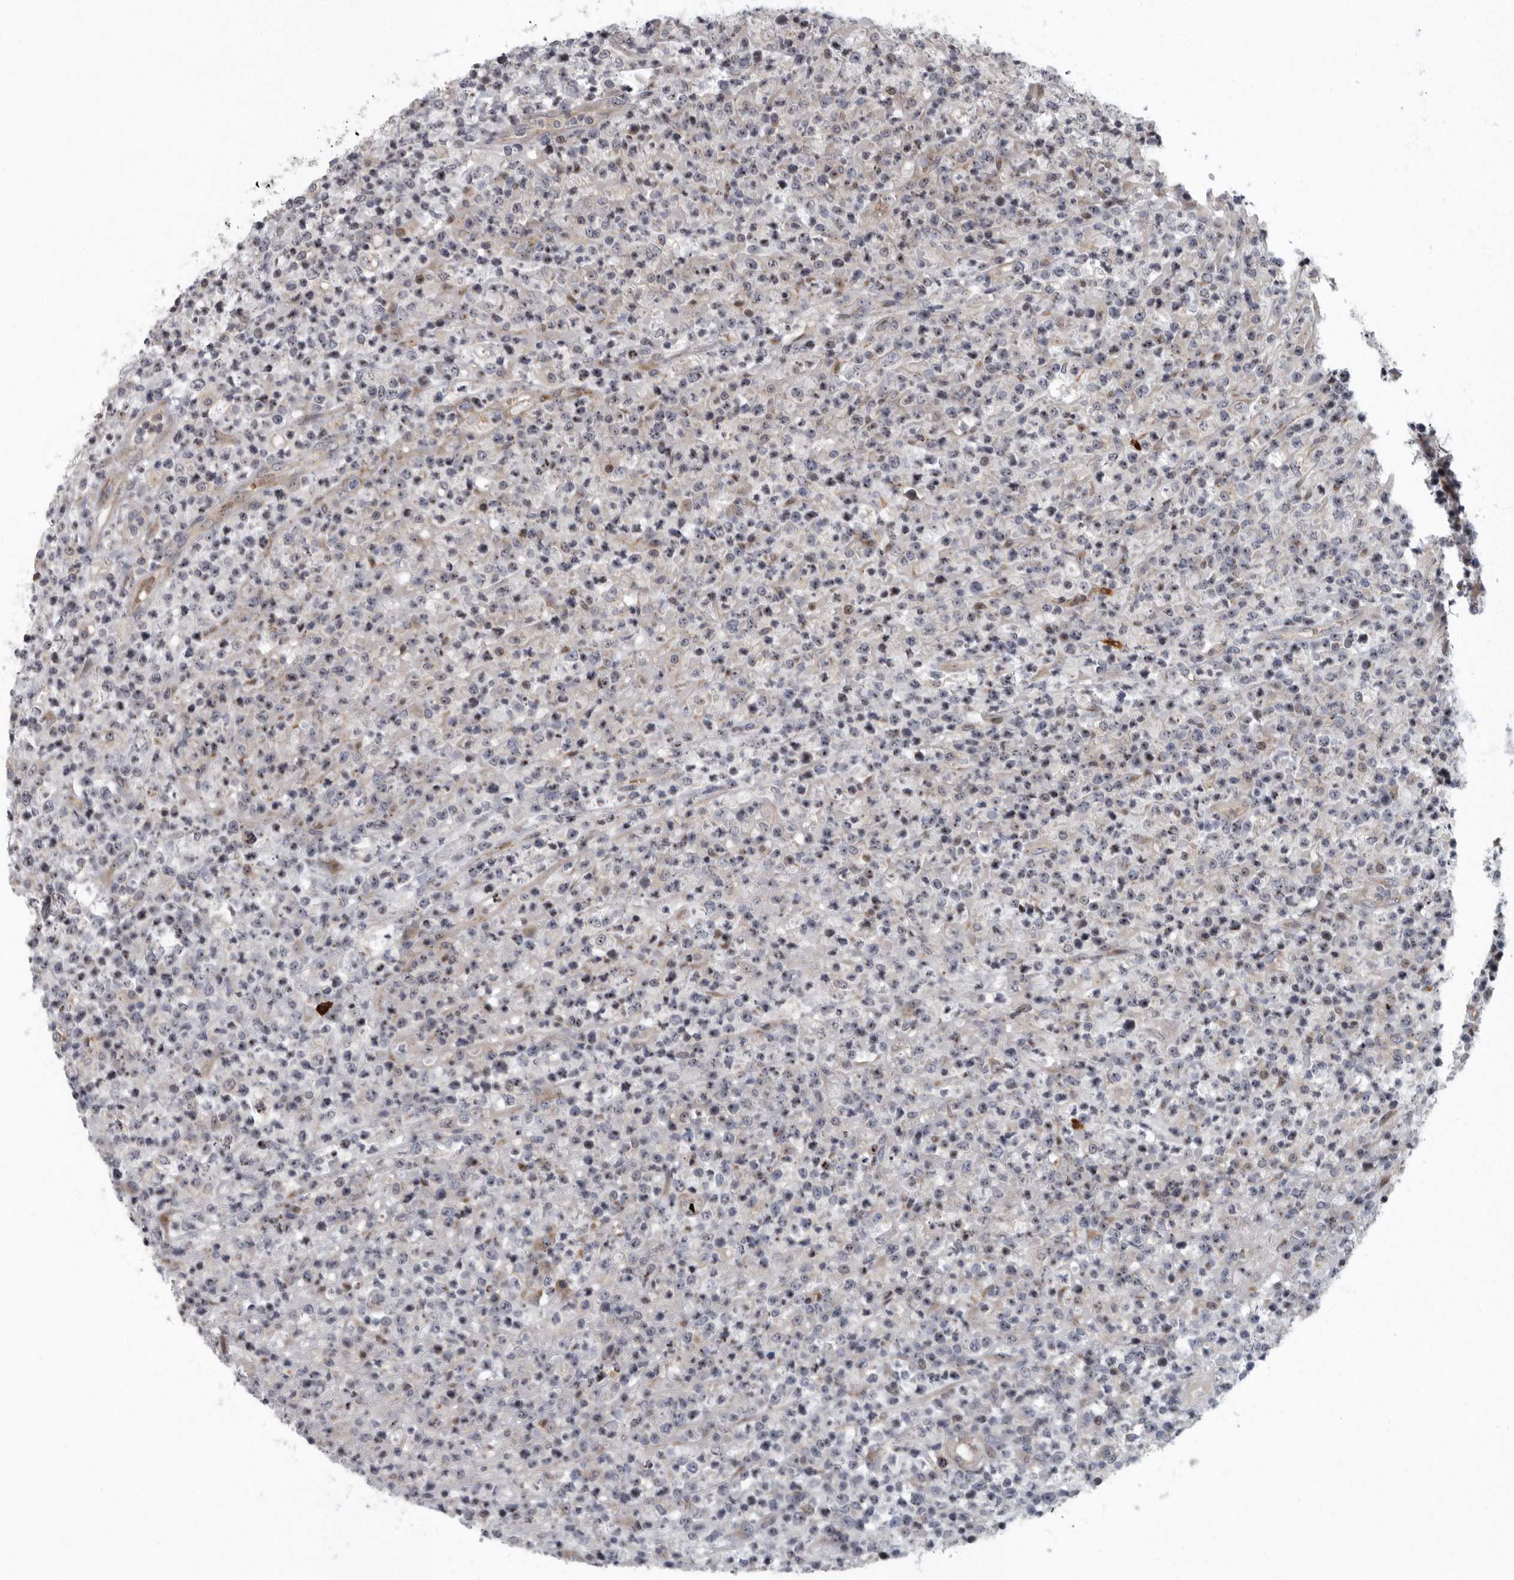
{"staining": {"intensity": "negative", "quantity": "none", "location": "none"}, "tissue": "lymphoma", "cell_type": "Tumor cells", "image_type": "cancer", "snomed": [{"axis": "morphology", "description": "Malignant lymphoma, non-Hodgkin's type, High grade"}, {"axis": "topography", "description": "Colon"}], "caption": "A micrograph of lymphoma stained for a protein exhibits no brown staining in tumor cells.", "gene": "PDCD11", "patient": {"sex": "female", "age": 53}}